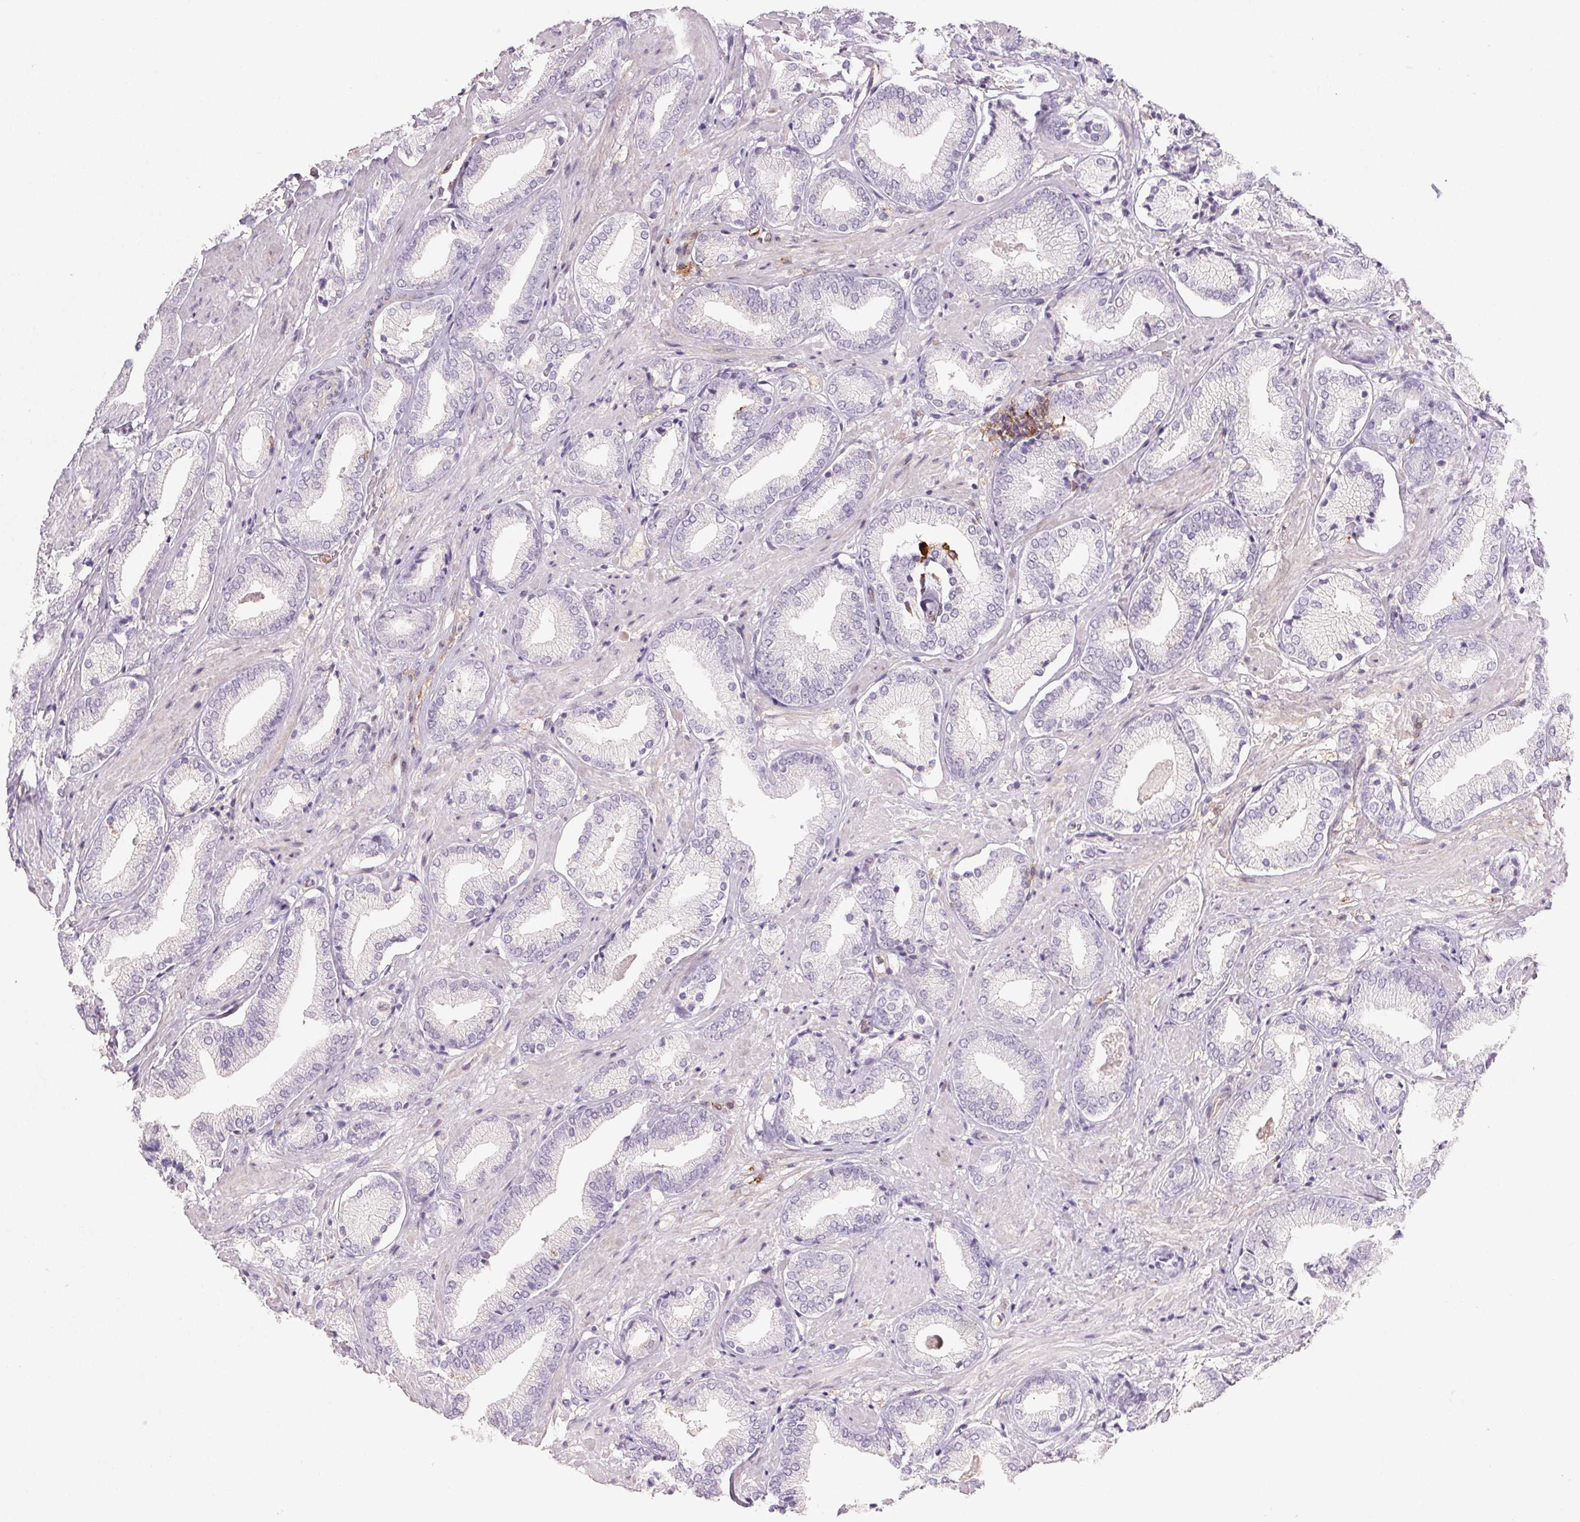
{"staining": {"intensity": "negative", "quantity": "none", "location": "none"}, "tissue": "prostate cancer", "cell_type": "Tumor cells", "image_type": "cancer", "snomed": [{"axis": "morphology", "description": "Adenocarcinoma, High grade"}, {"axis": "topography", "description": "Prostate"}], "caption": "Immunohistochemical staining of prostate high-grade adenocarcinoma exhibits no significant positivity in tumor cells.", "gene": "GBP1", "patient": {"sex": "male", "age": 56}}